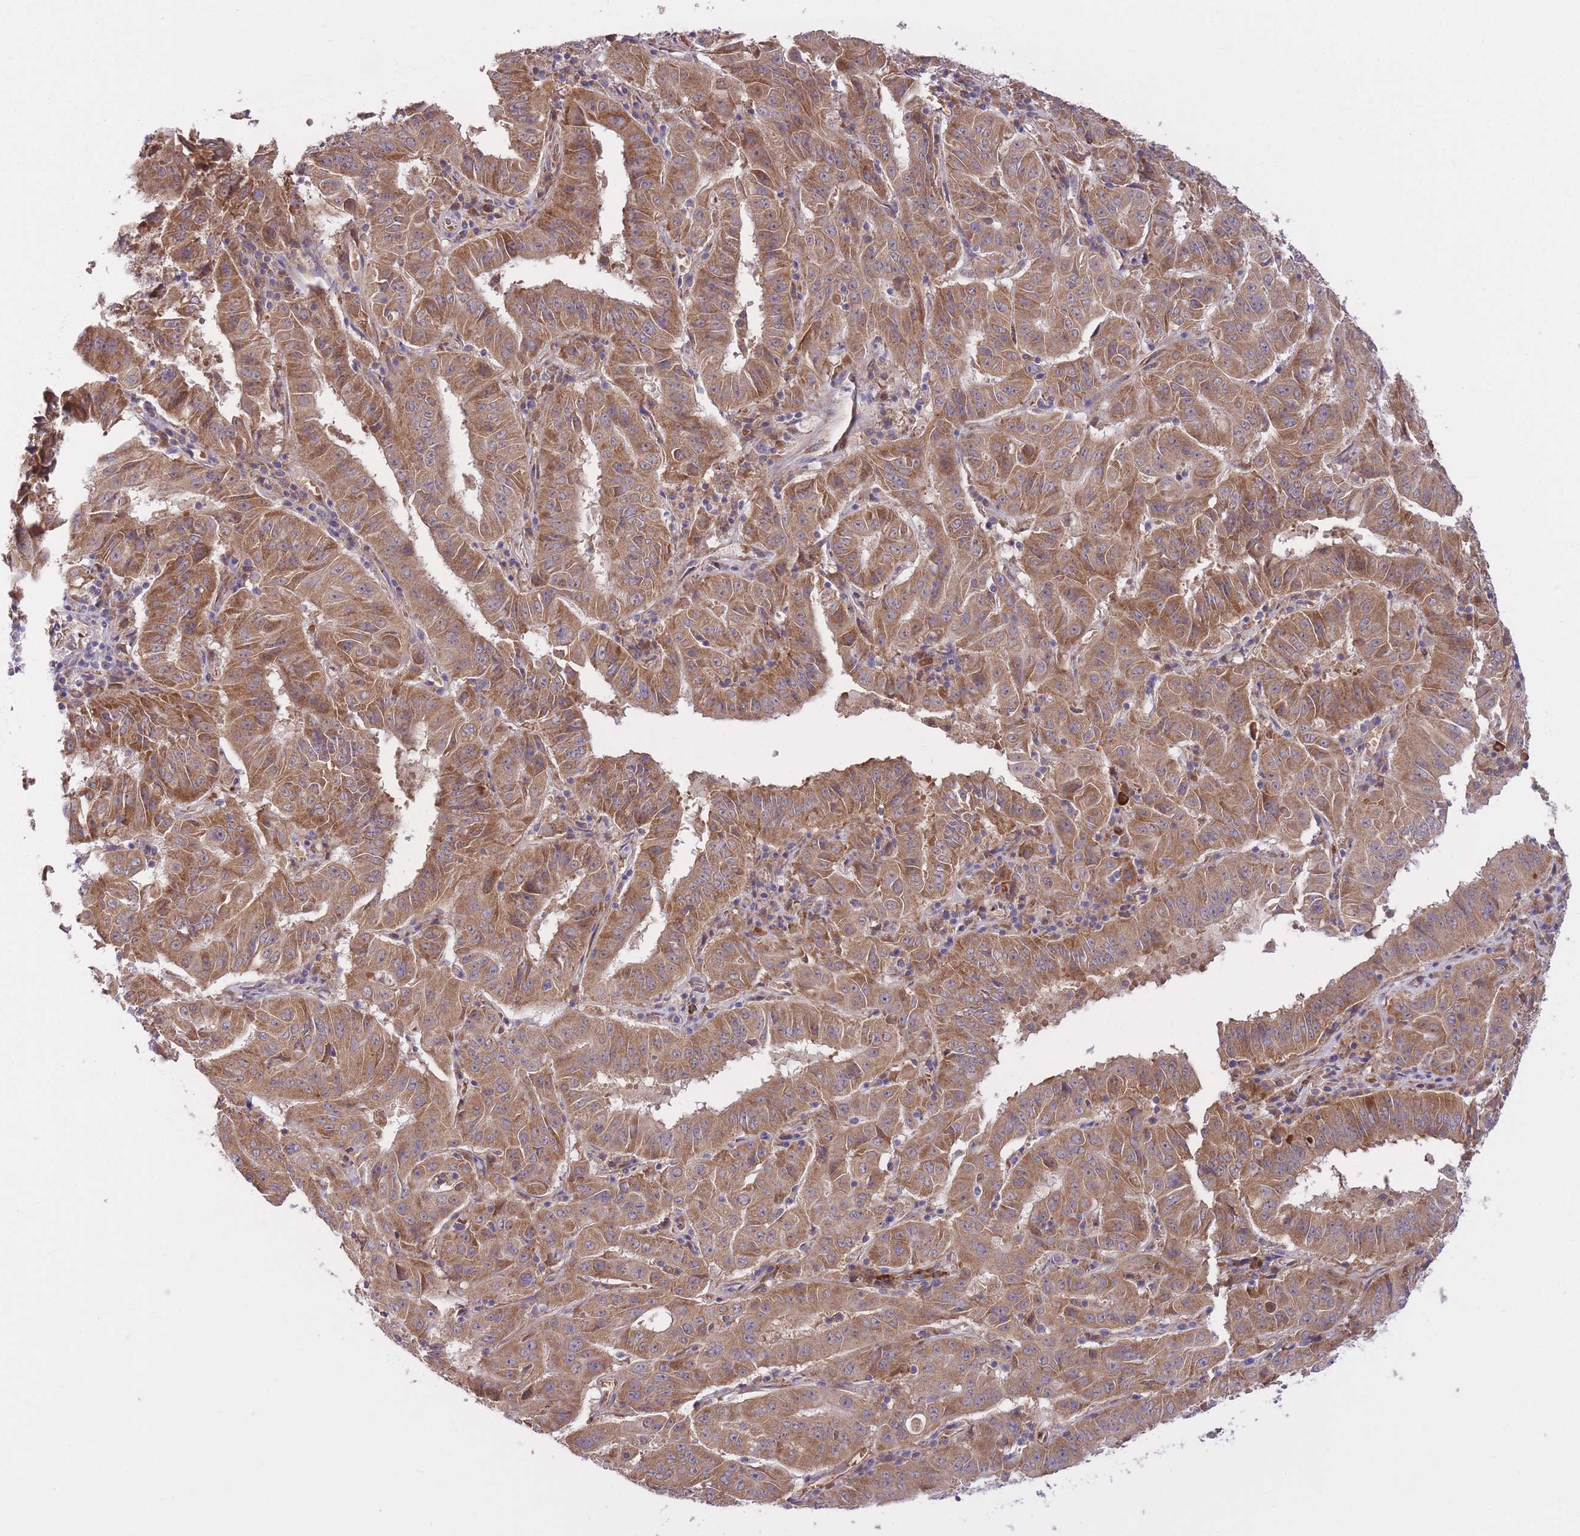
{"staining": {"intensity": "moderate", "quantity": ">75%", "location": "cytoplasmic/membranous"}, "tissue": "pancreatic cancer", "cell_type": "Tumor cells", "image_type": "cancer", "snomed": [{"axis": "morphology", "description": "Adenocarcinoma, NOS"}, {"axis": "topography", "description": "Pancreas"}], "caption": "Immunohistochemistry (IHC) of human pancreatic cancer (adenocarcinoma) displays medium levels of moderate cytoplasmic/membranous staining in about >75% of tumor cells.", "gene": "POLR3F", "patient": {"sex": "male", "age": 63}}